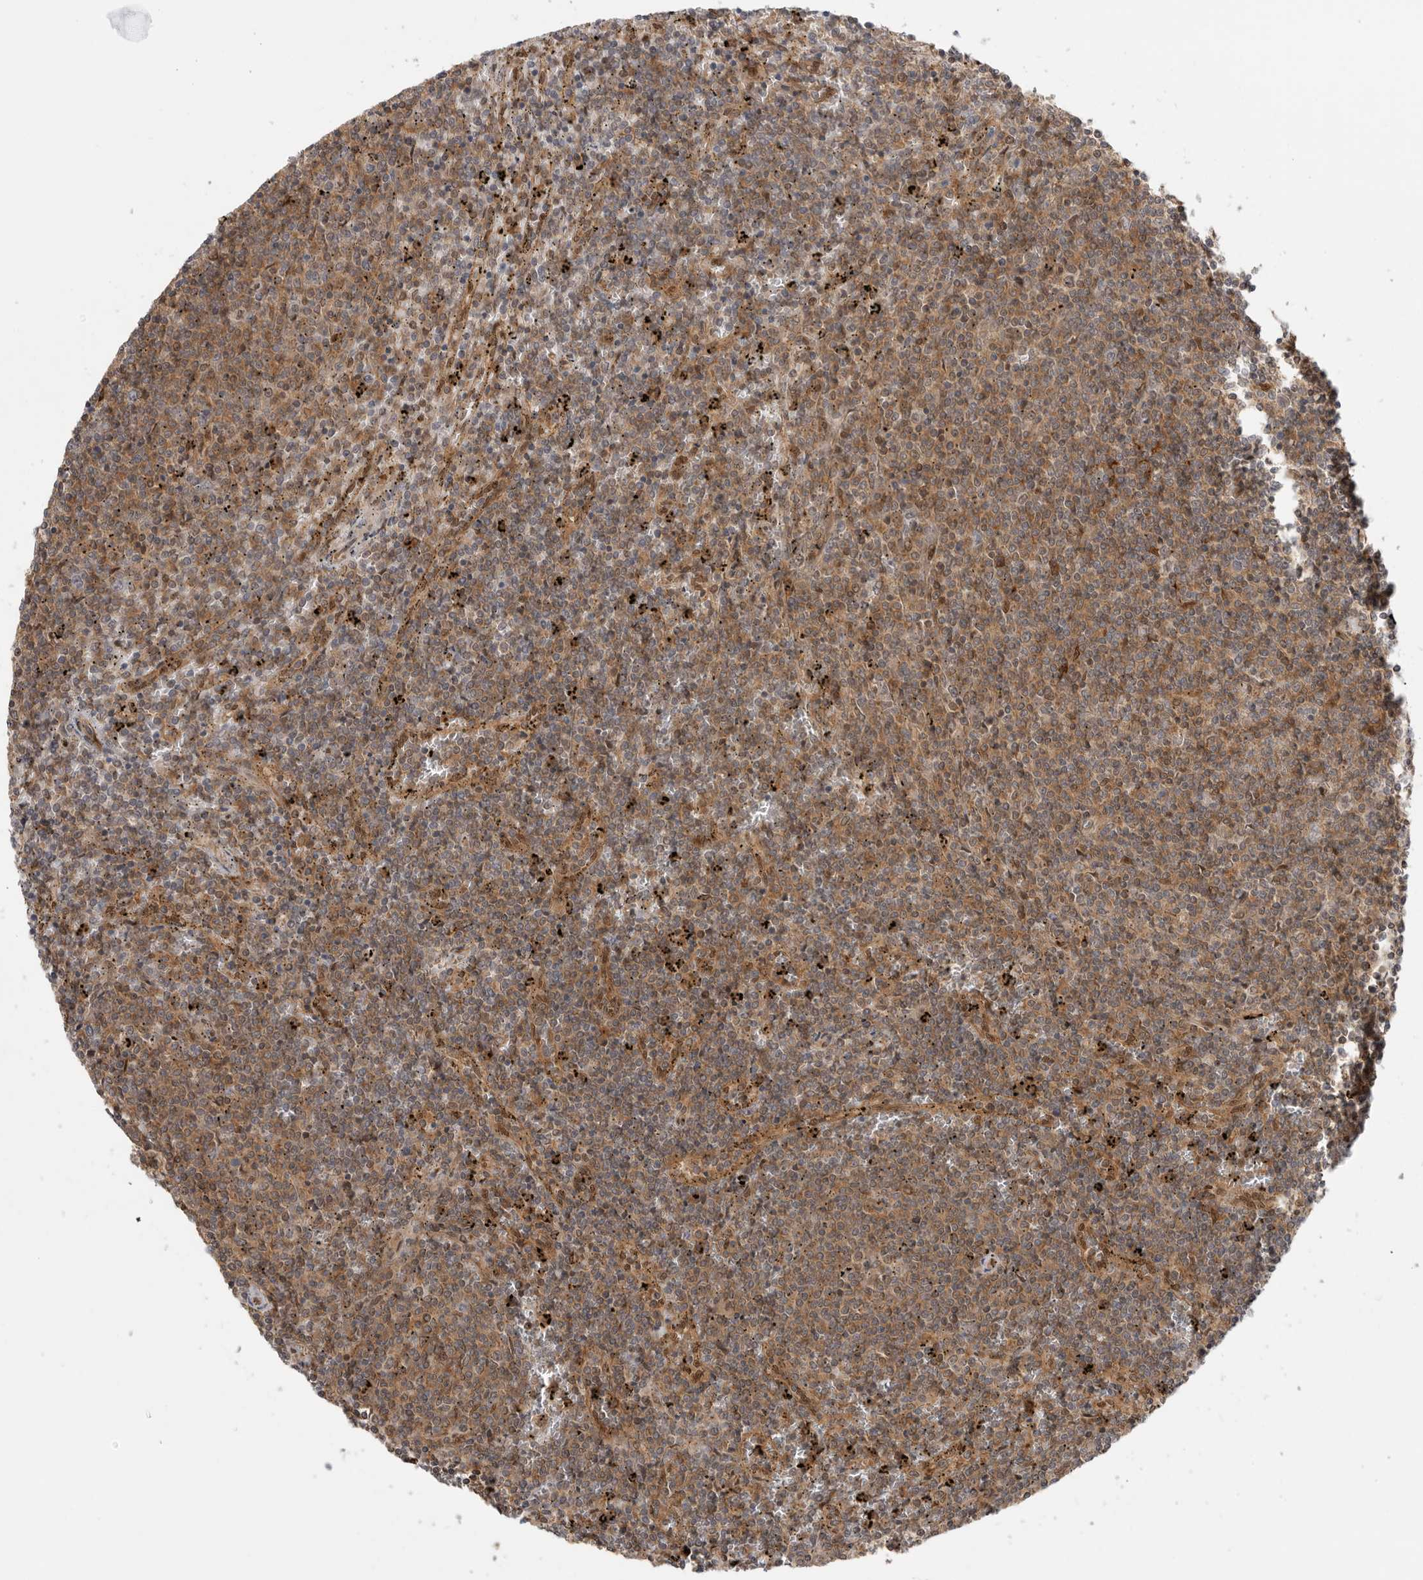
{"staining": {"intensity": "moderate", "quantity": ">75%", "location": "cytoplasmic/membranous"}, "tissue": "lymphoma", "cell_type": "Tumor cells", "image_type": "cancer", "snomed": [{"axis": "morphology", "description": "Malignant lymphoma, non-Hodgkin's type, Low grade"}, {"axis": "topography", "description": "Spleen"}], "caption": "Malignant lymphoma, non-Hodgkin's type (low-grade) stained with a protein marker displays moderate staining in tumor cells.", "gene": "DCAF8", "patient": {"sex": "female", "age": 50}}